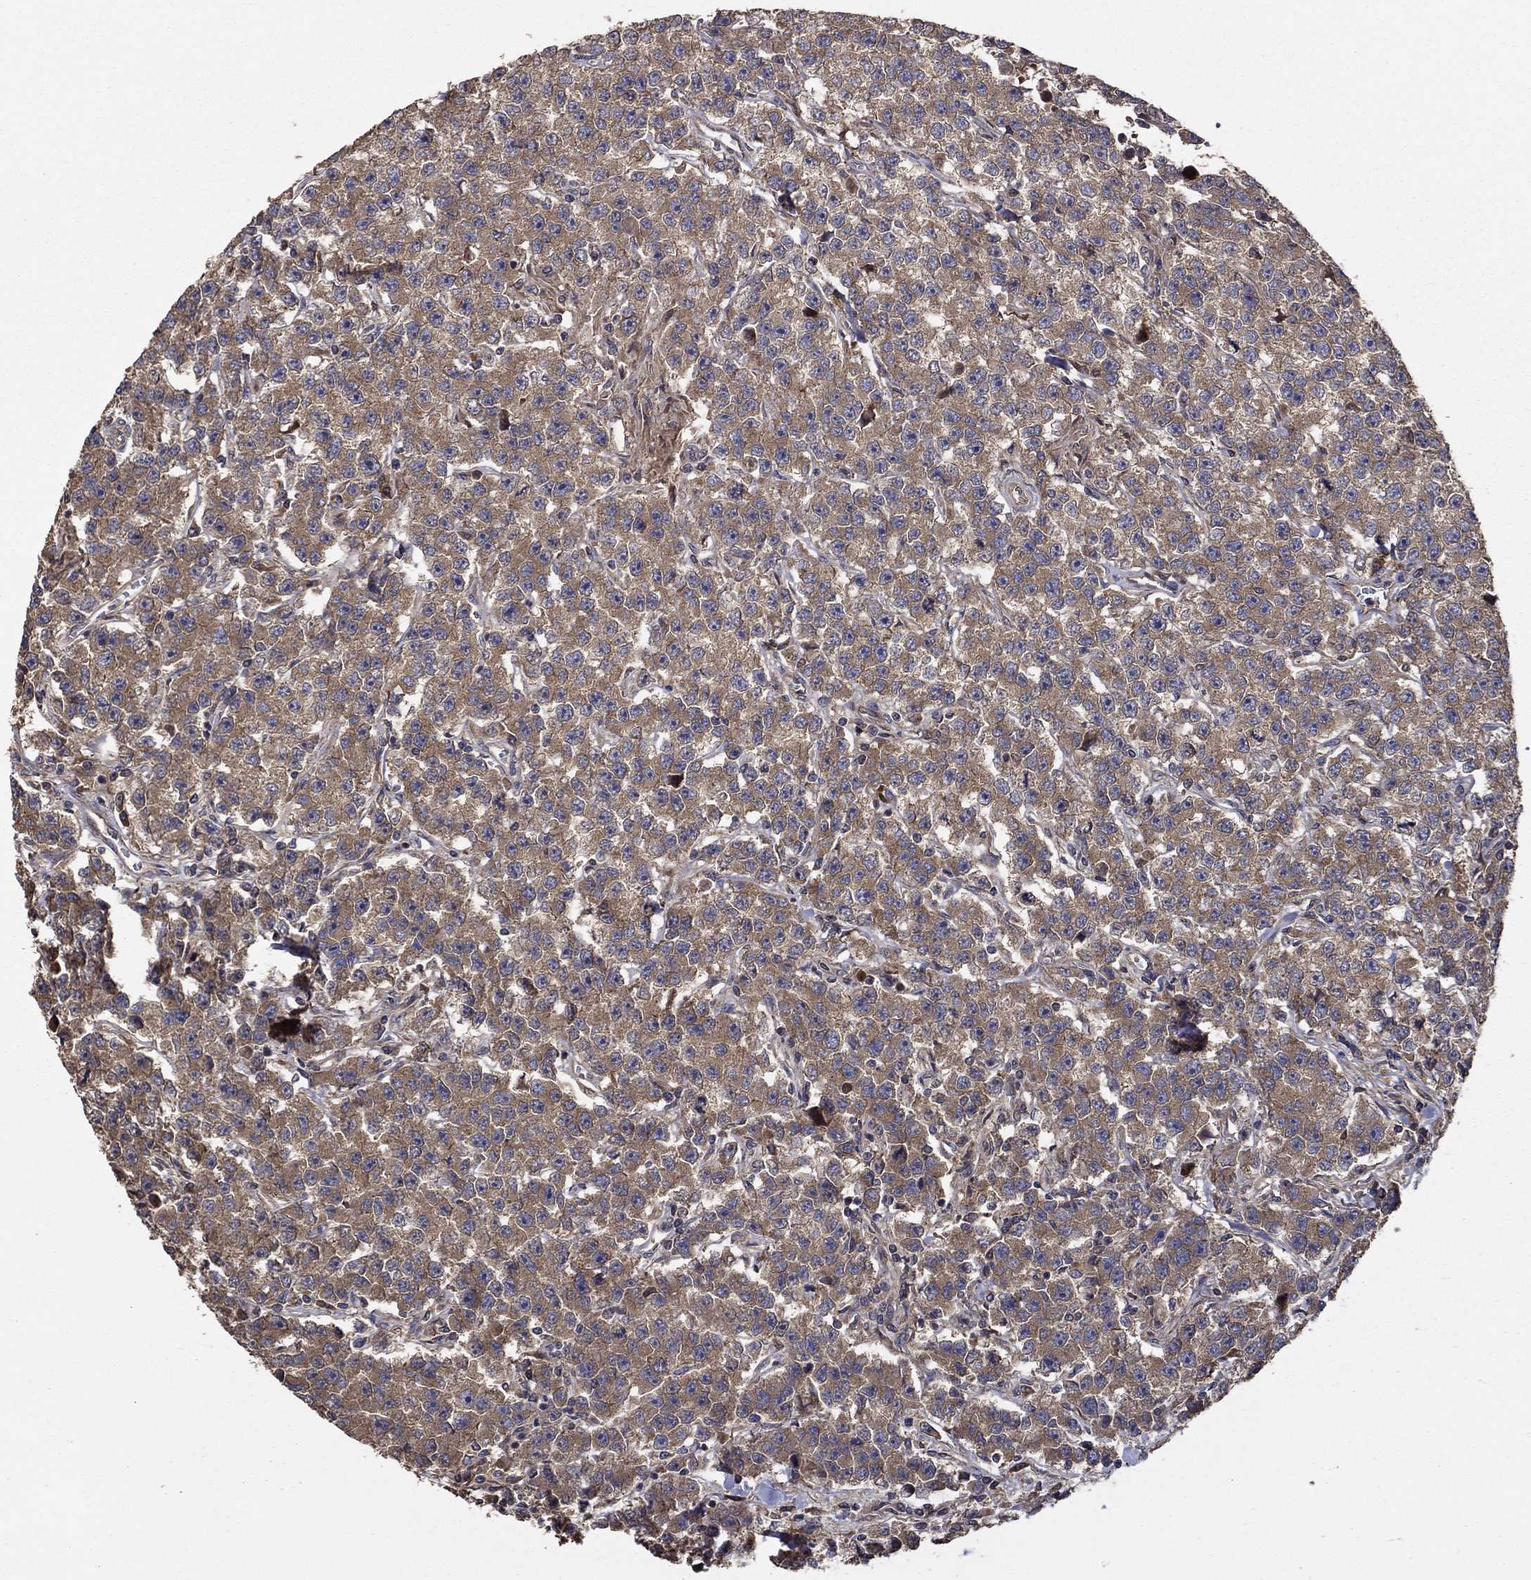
{"staining": {"intensity": "moderate", "quantity": ">75%", "location": "cytoplasmic/membranous"}, "tissue": "testis cancer", "cell_type": "Tumor cells", "image_type": "cancer", "snomed": [{"axis": "morphology", "description": "Seminoma, NOS"}, {"axis": "topography", "description": "Testis"}], "caption": "IHC staining of testis cancer (seminoma), which displays medium levels of moderate cytoplasmic/membranous staining in about >75% of tumor cells indicating moderate cytoplasmic/membranous protein staining. The staining was performed using DAB (3,3'-diaminobenzidine) (brown) for protein detection and nuclei were counterstained in hematoxylin (blue).", "gene": "BABAM2", "patient": {"sex": "male", "age": 59}}